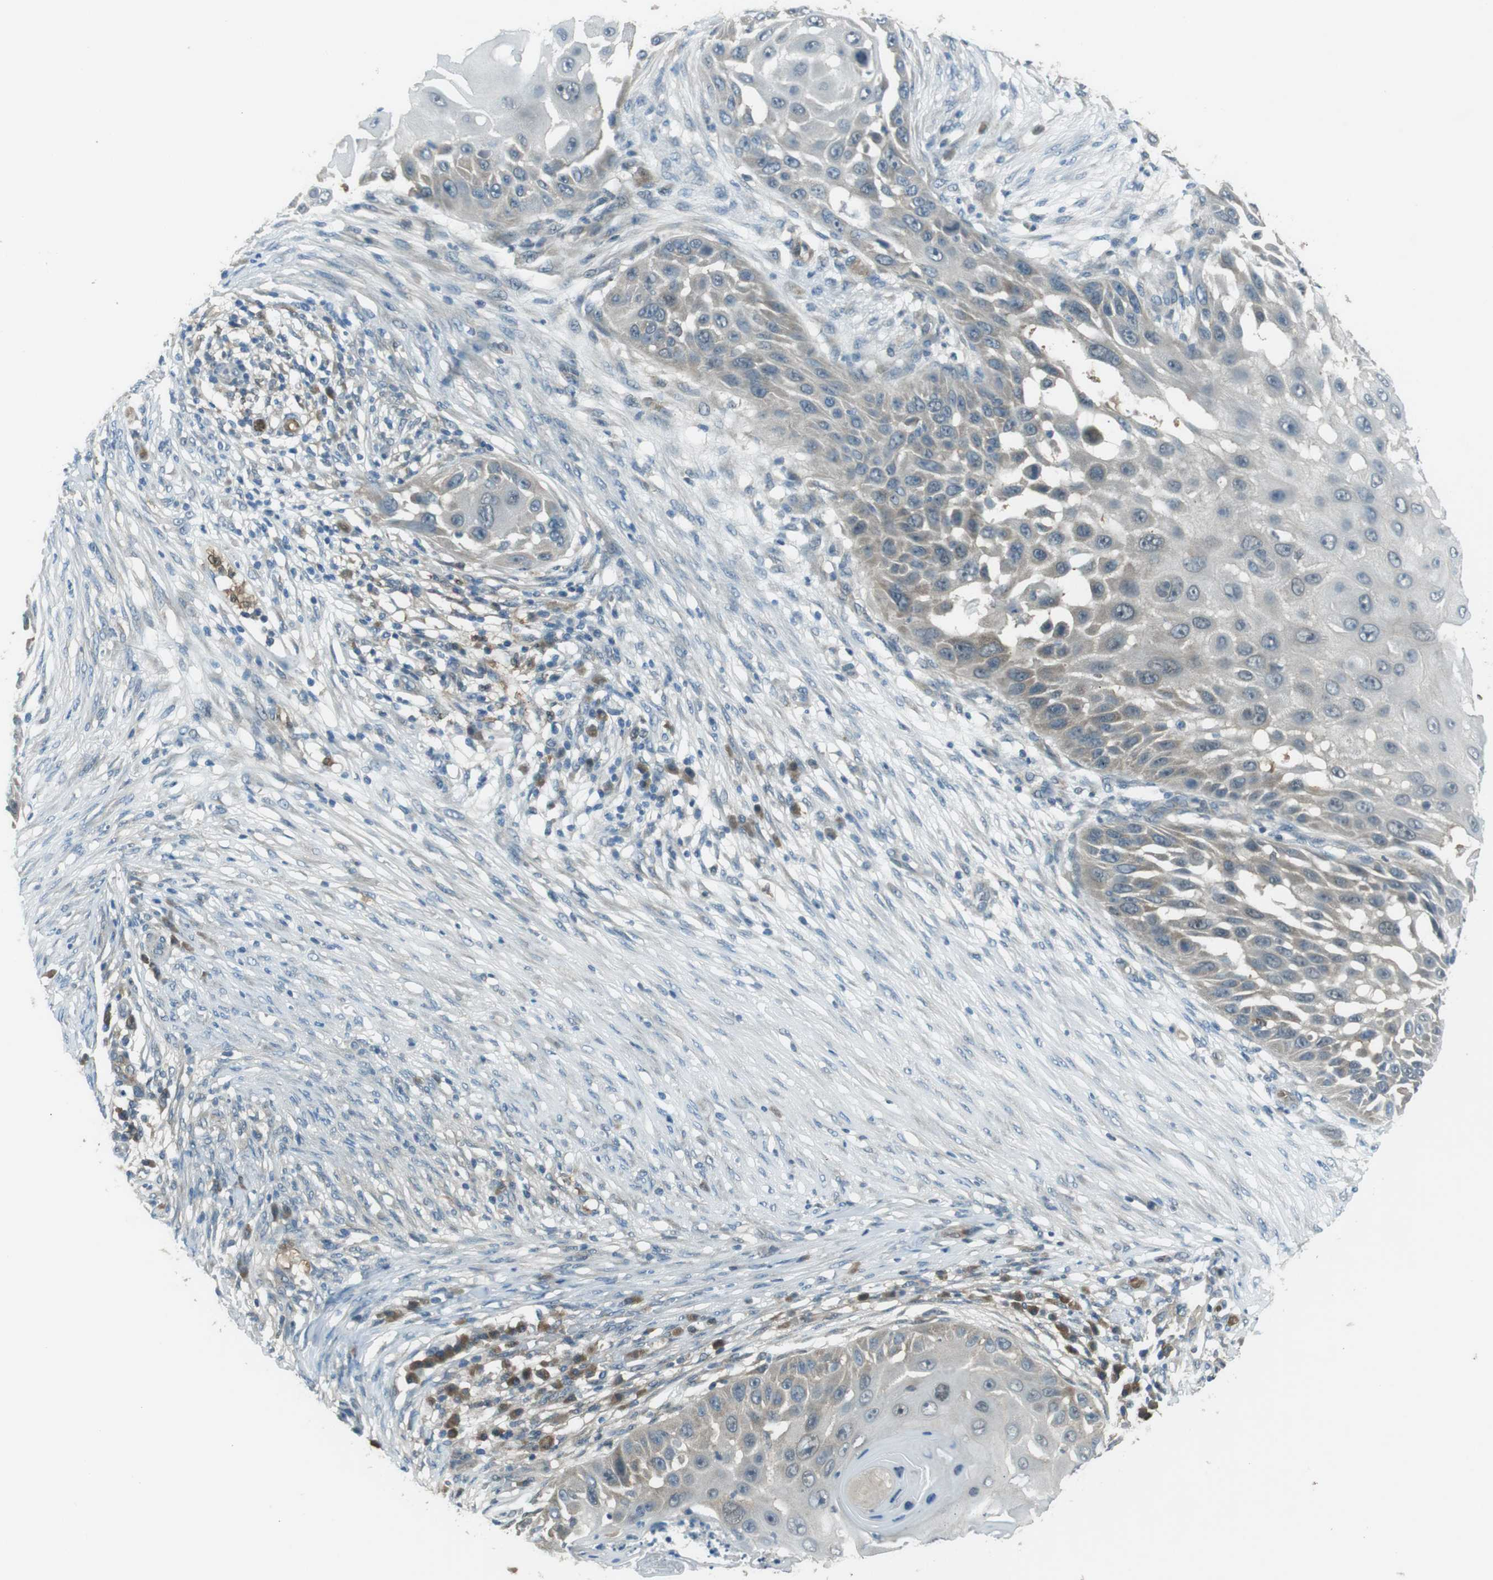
{"staining": {"intensity": "weak", "quantity": "<25%", "location": "cytoplasmic/membranous"}, "tissue": "skin cancer", "cell_type": "Tumor cells", "image_type": "cancer", "snomed": [{"axis": "morphology", "description": "Squamous cell carcinoma, NOS"}, {"axis": "topography", "description": "Skin"}], "caption": "Immunohistochemistry (IHC) of skin cancer (squamous cell carcinoma) displays no staining in tumor cells. (DAB (3,3'-diaminobenzidine) immunohistochemistry, high magnification).", "gene": "MFAP3", "patient": {"sex": "female", "age": 44}}